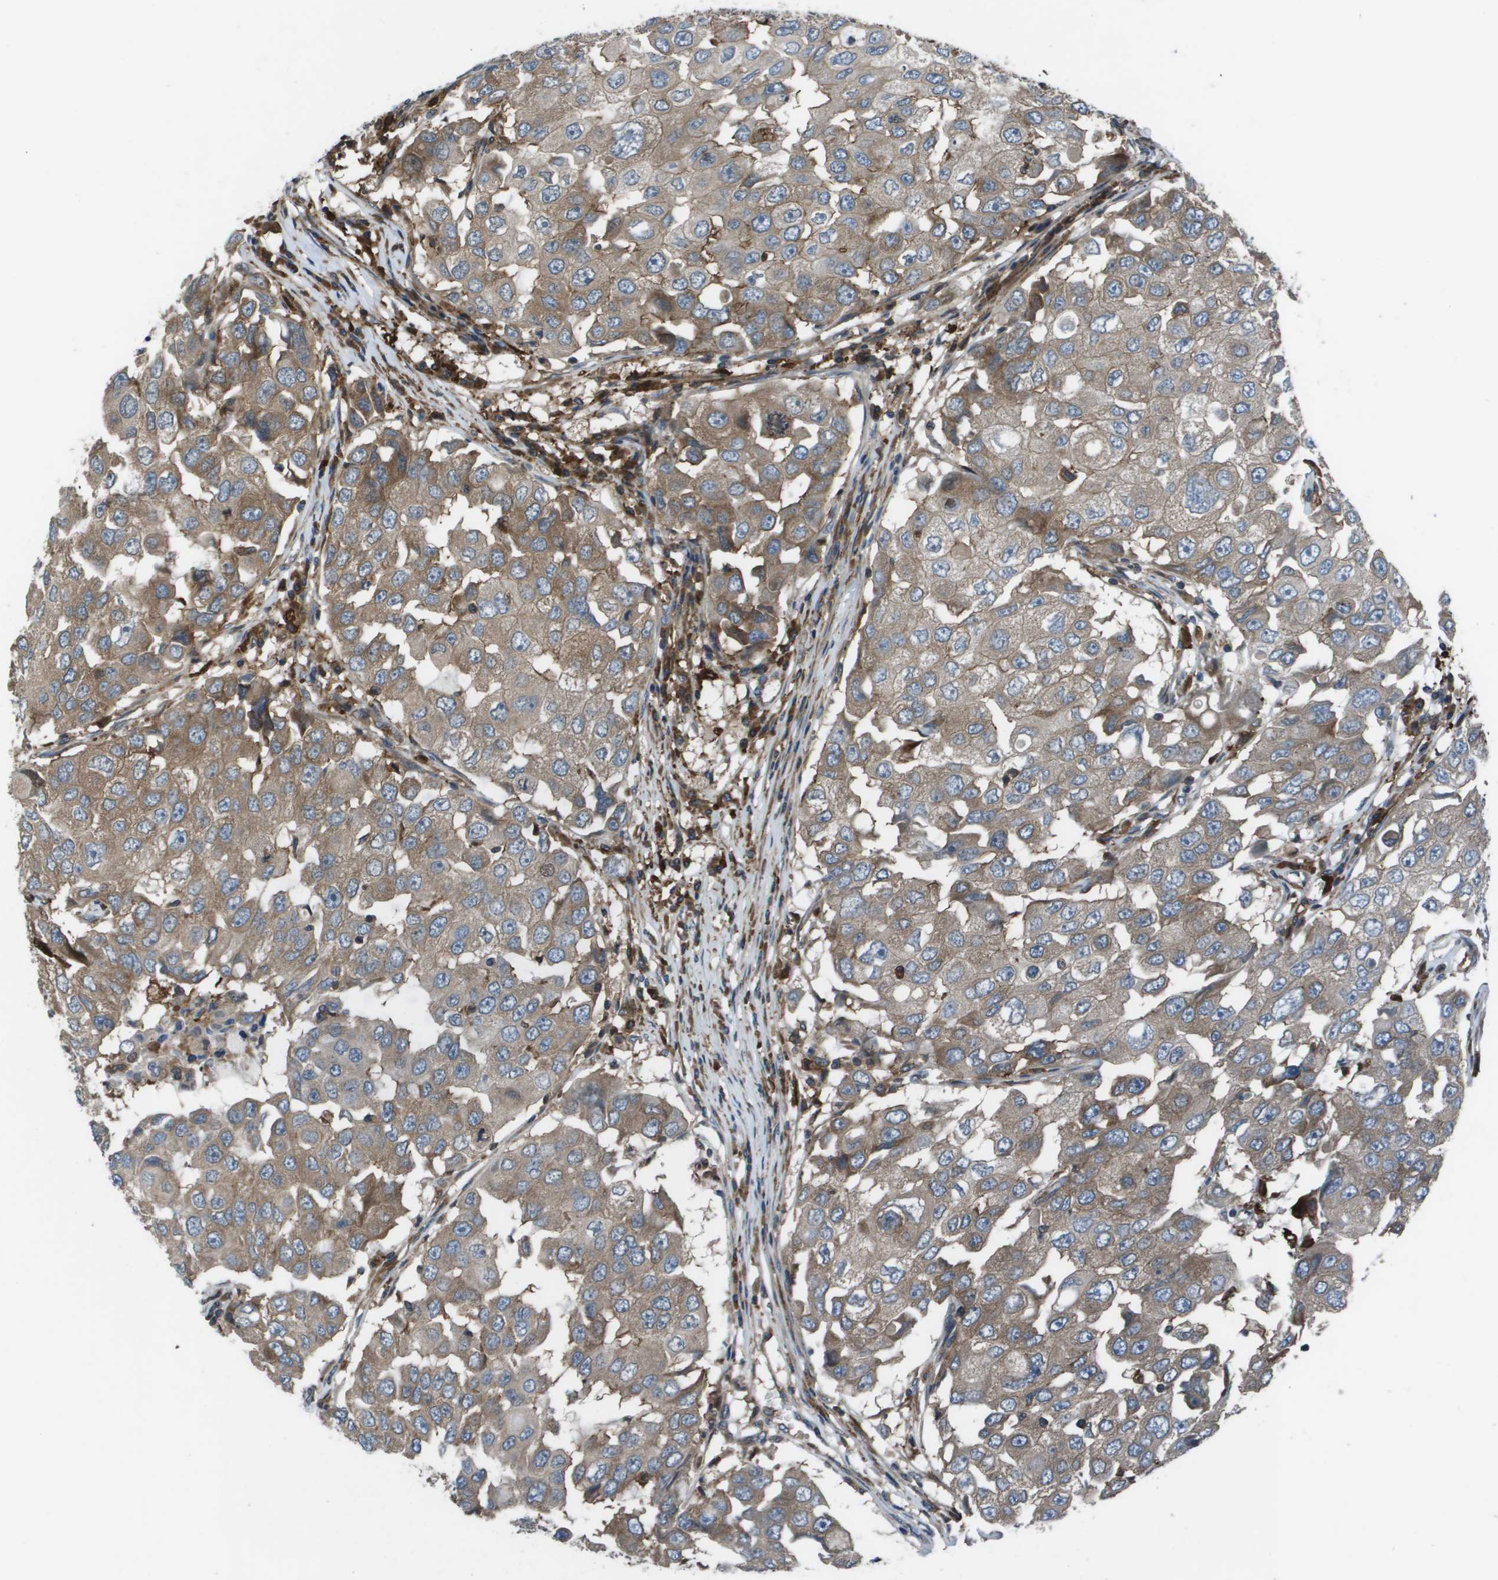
{"staining": {"intensity": "moderate", "quantity": ">75%", "location": "cytoplasmic/membranous"}, "tissue": "breast cancer", "cell_type": "Tumor cells", "image_type": "cancer", "snomed": [{"axis": "morphology", "description": "Duct carcinoma"}, {"axis": "topography", "description": "Breast"}], "caption": "IHC image of neoplastic tissue: breast cancer stained using immunohistochemistry shows medium levels of moderate protein expression localized specifically in the cytoplasmic/membranous of tumor cells, appearing as a cytoplasmic/membranous brown color.", "gene": "EIF3B", "patient": {"sex": "female", "age": 27}}